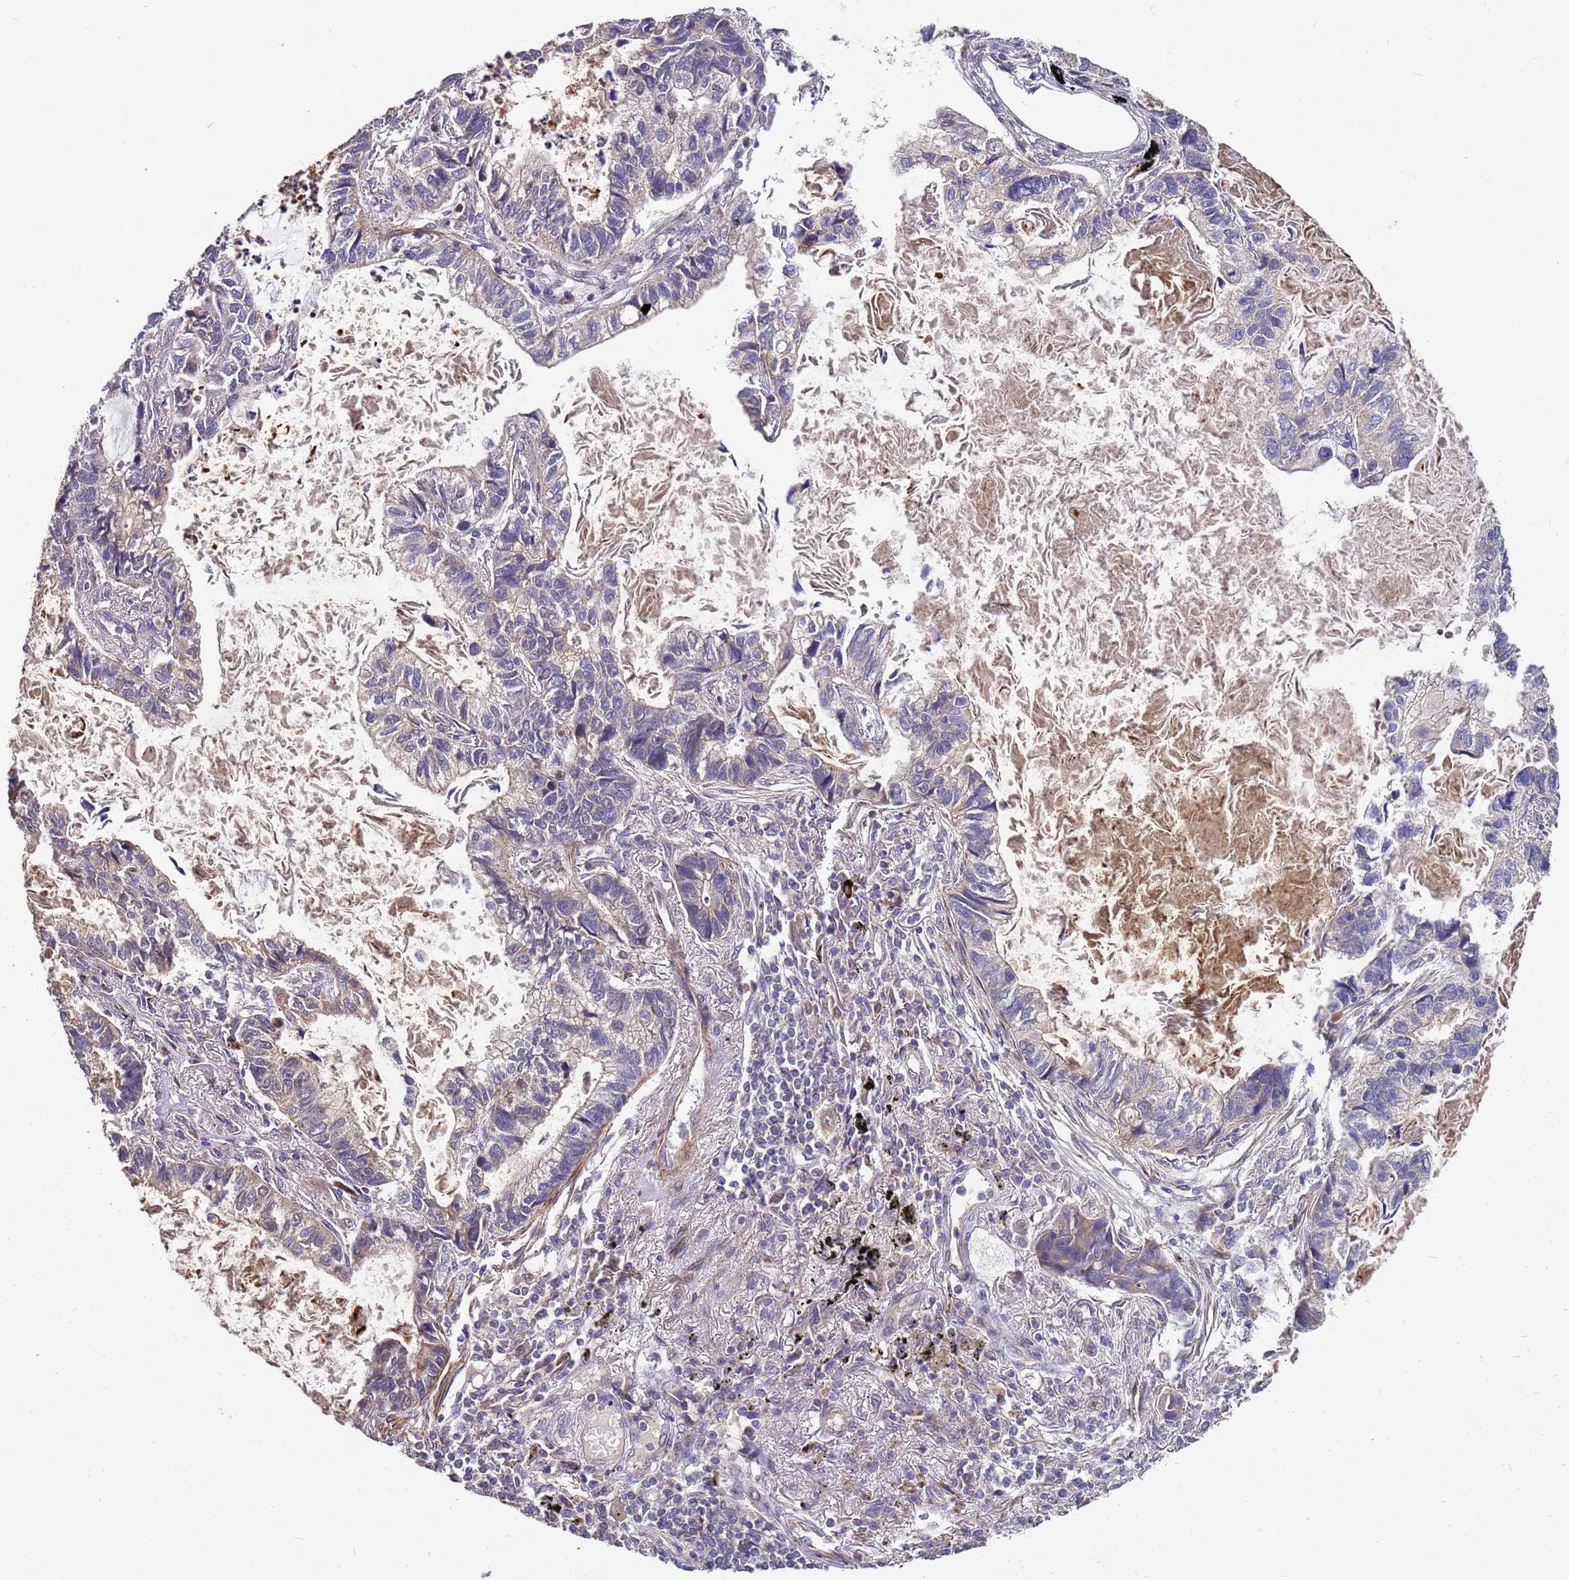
{"staining": {"intensity": "negative", "quantity": "none", "location": "none"}, "tissue": "lung cancer", "cell_type": "Tumor cells", "image_type": "cancer", "snomed": [{"axis": "morphology", "description": "Adenocarcinoma, NOS"}, {"axis": "topography", "description": "Lung"}], "caption": "Tumor cells show no significant positivity in lung cancer.", "gene": "RSPRY1", "patient": {"sex": "male", "age": 67}}